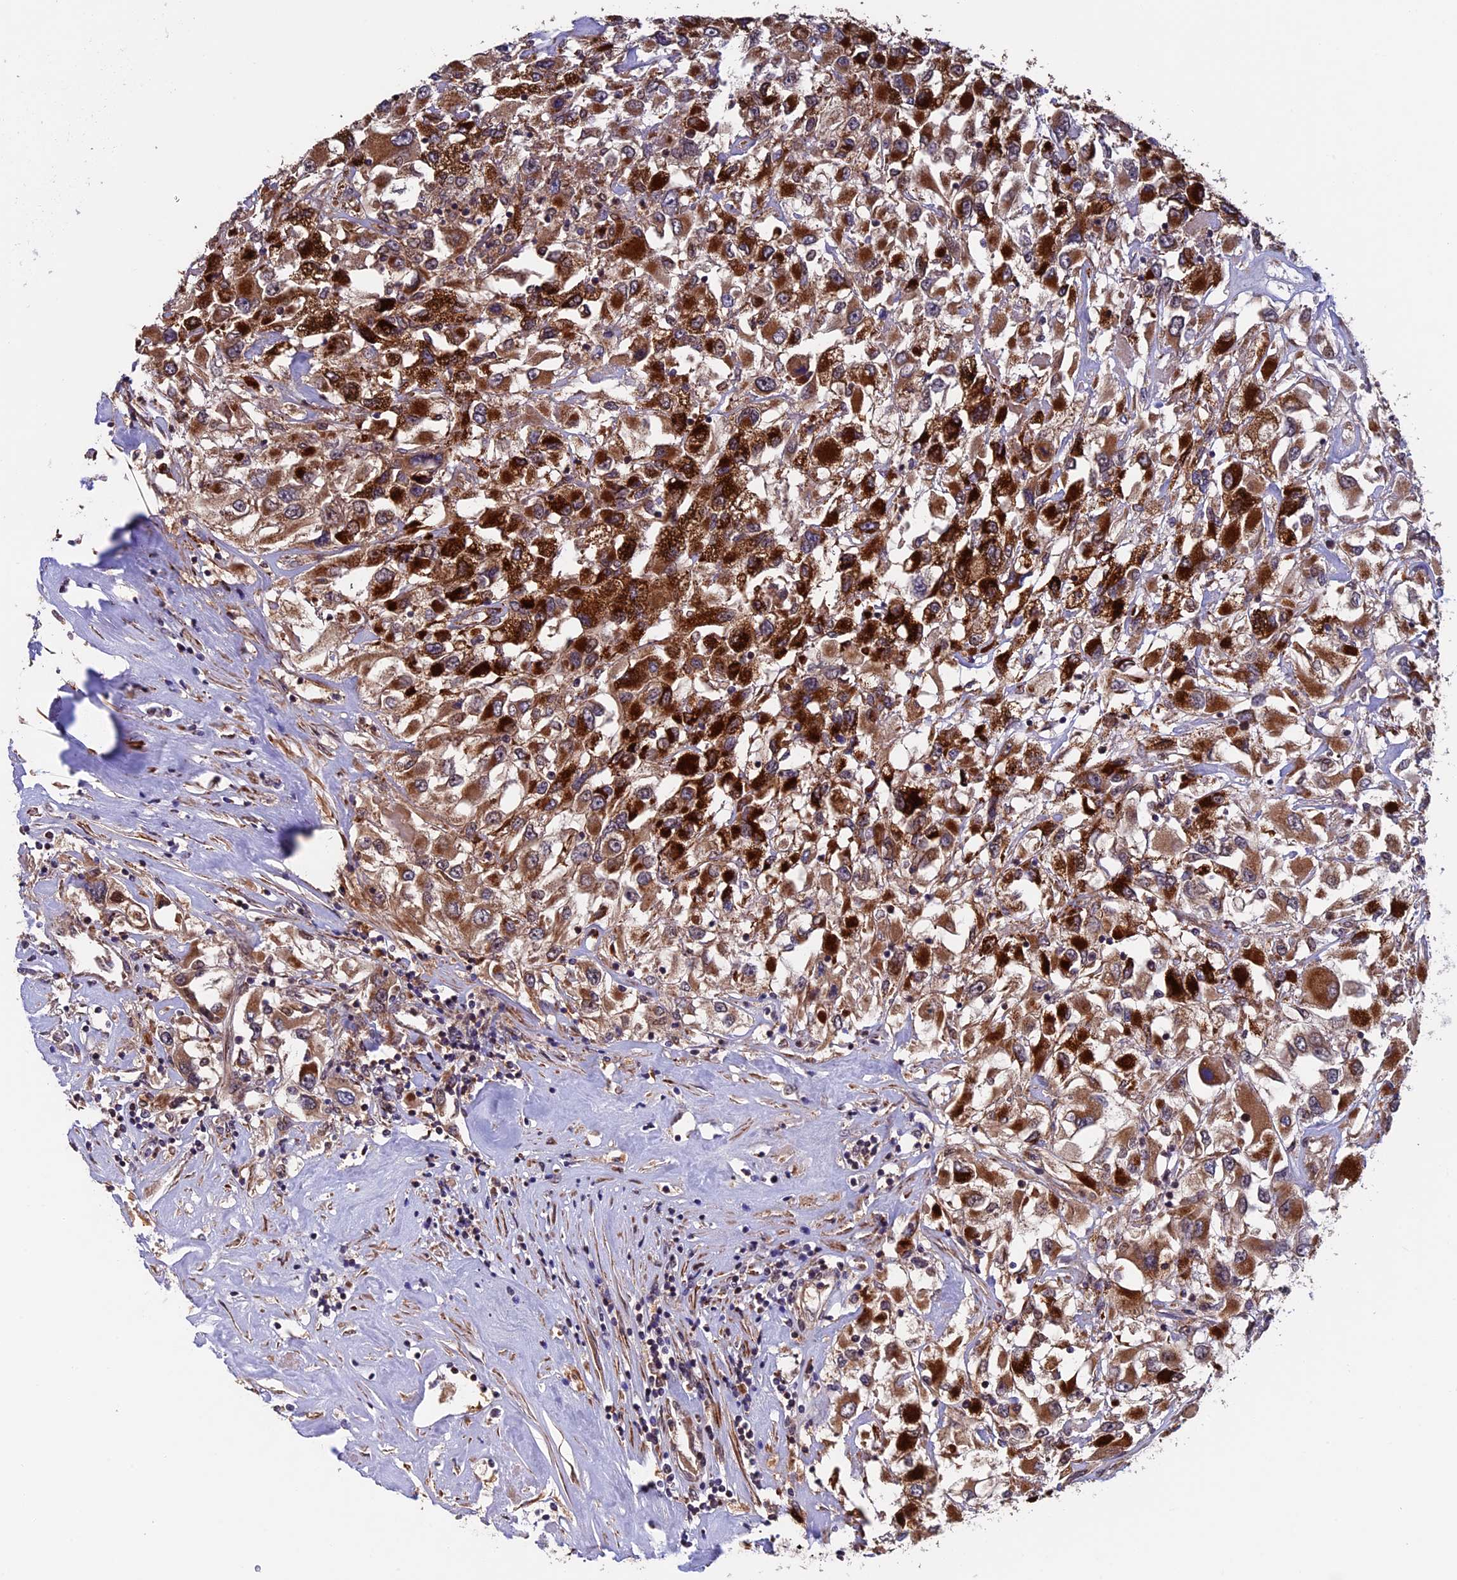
{"staining": {"intensity": "strong", "quantity": ">75%", "location": "cytoplasmic/membranous"}, "tissue": "renal cancer", "cell_type": "Tumor cells", "image_type": "cancer", "snomed": [{"axis": "morphology", "description": "Adenocarcinoma, NOS"}, {"axis": "topography", "description": "Kidney"}], "caption": "Strong cytoplasmic/membranous positivity for a protein is seen in about >75% of tumor cells of renal adenocarcinoma using IHC.", "gene": "RNF17", "patient": {"sex": "female", "age": 52}}